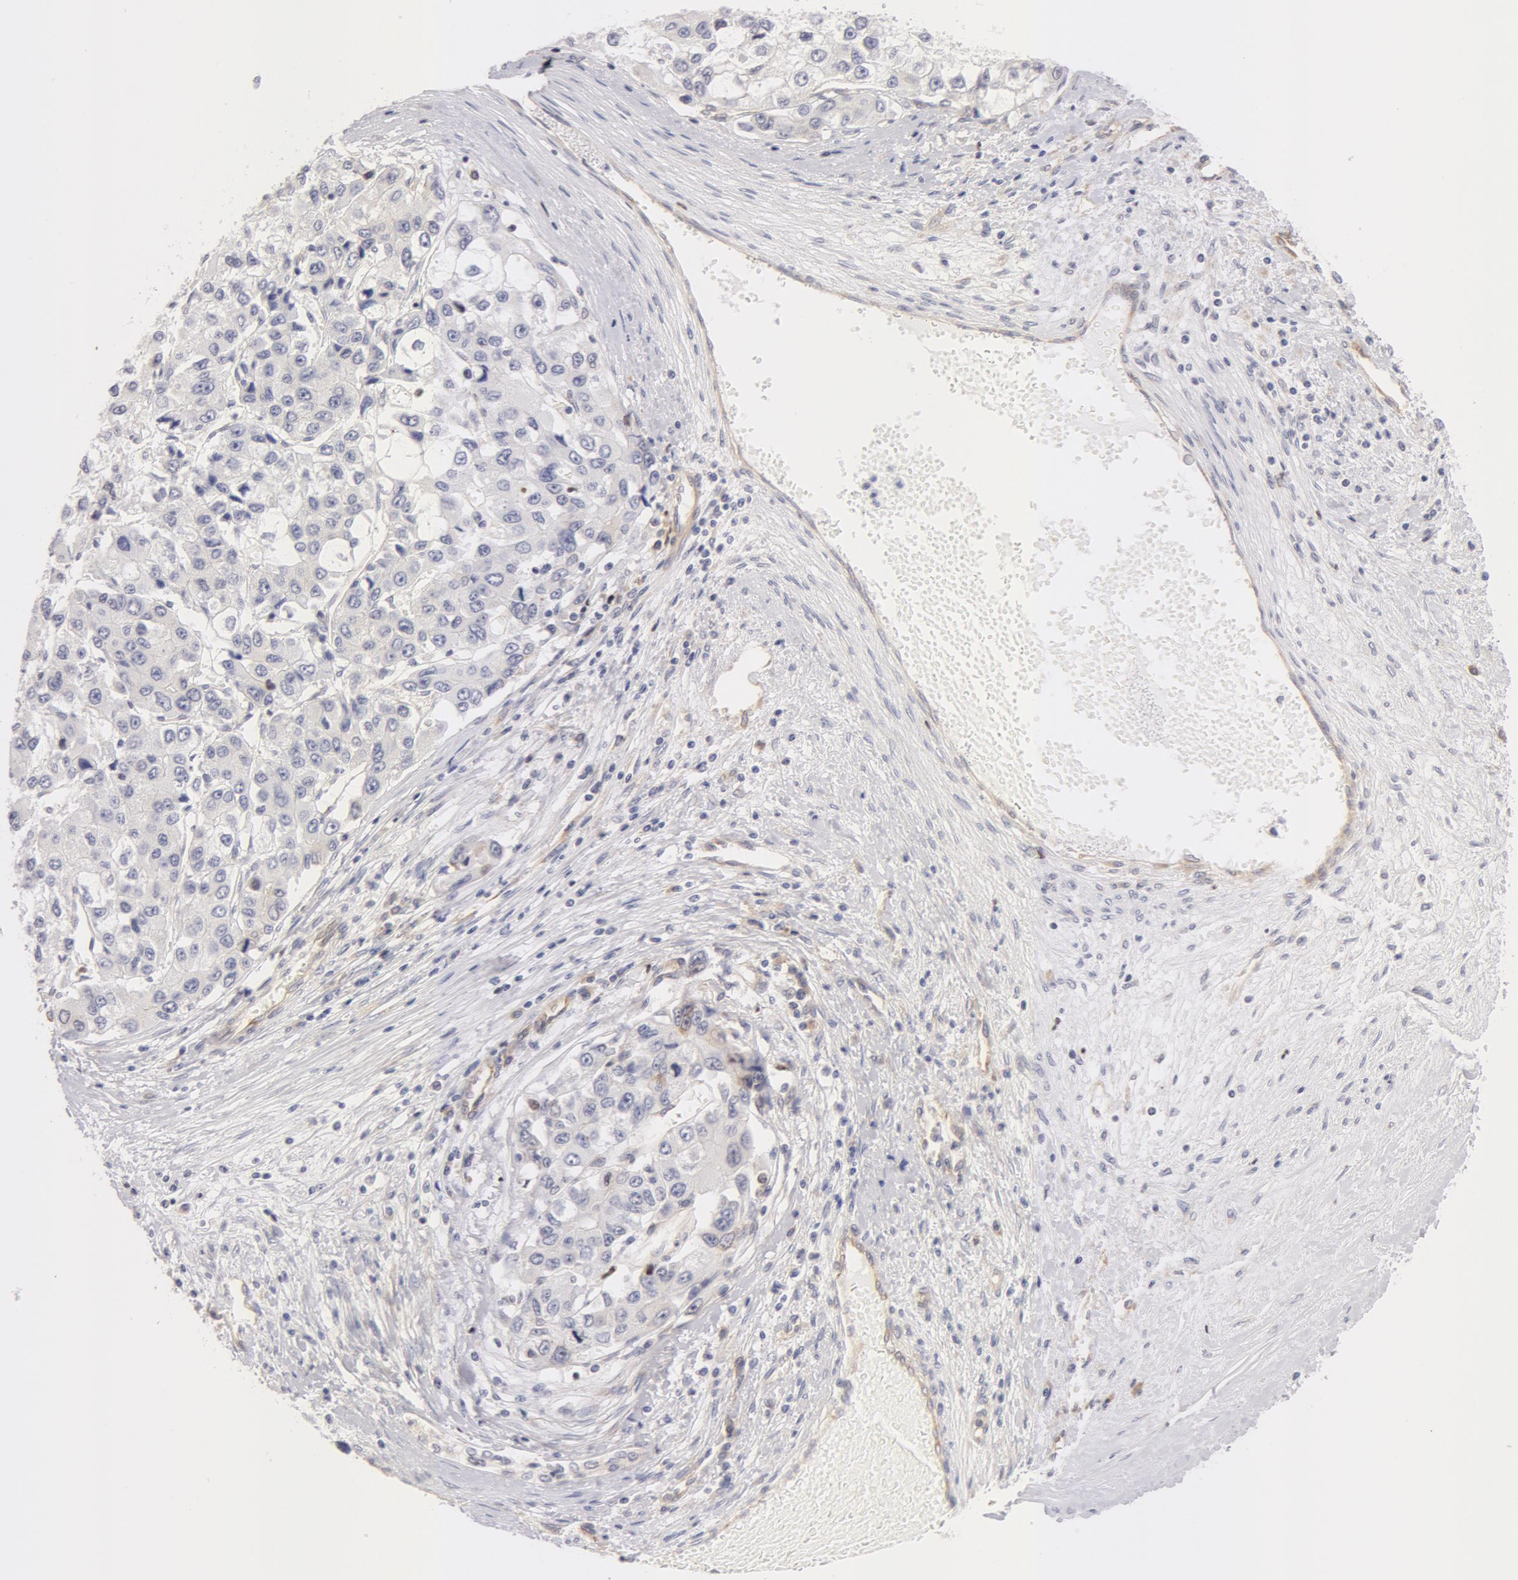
{"staining": {"intensity": "negative", "quantity": "none", "location": "none"}, "tissue": "liver cancer", "cell_type": "Tumor cells", "image_type": "cancer", "snomed": [{"axis": "morphology", "description": "Carcinoma, Hepatocellular, NOS"}, {"axis": "topography", "description": "Liver"}], "caption": "Liver cancer was stained to show a protein in brown. There is no significant positivity in tumor cells.", "gene": "DDX3Y", "patient": {"sex": "female", "age": 66}}